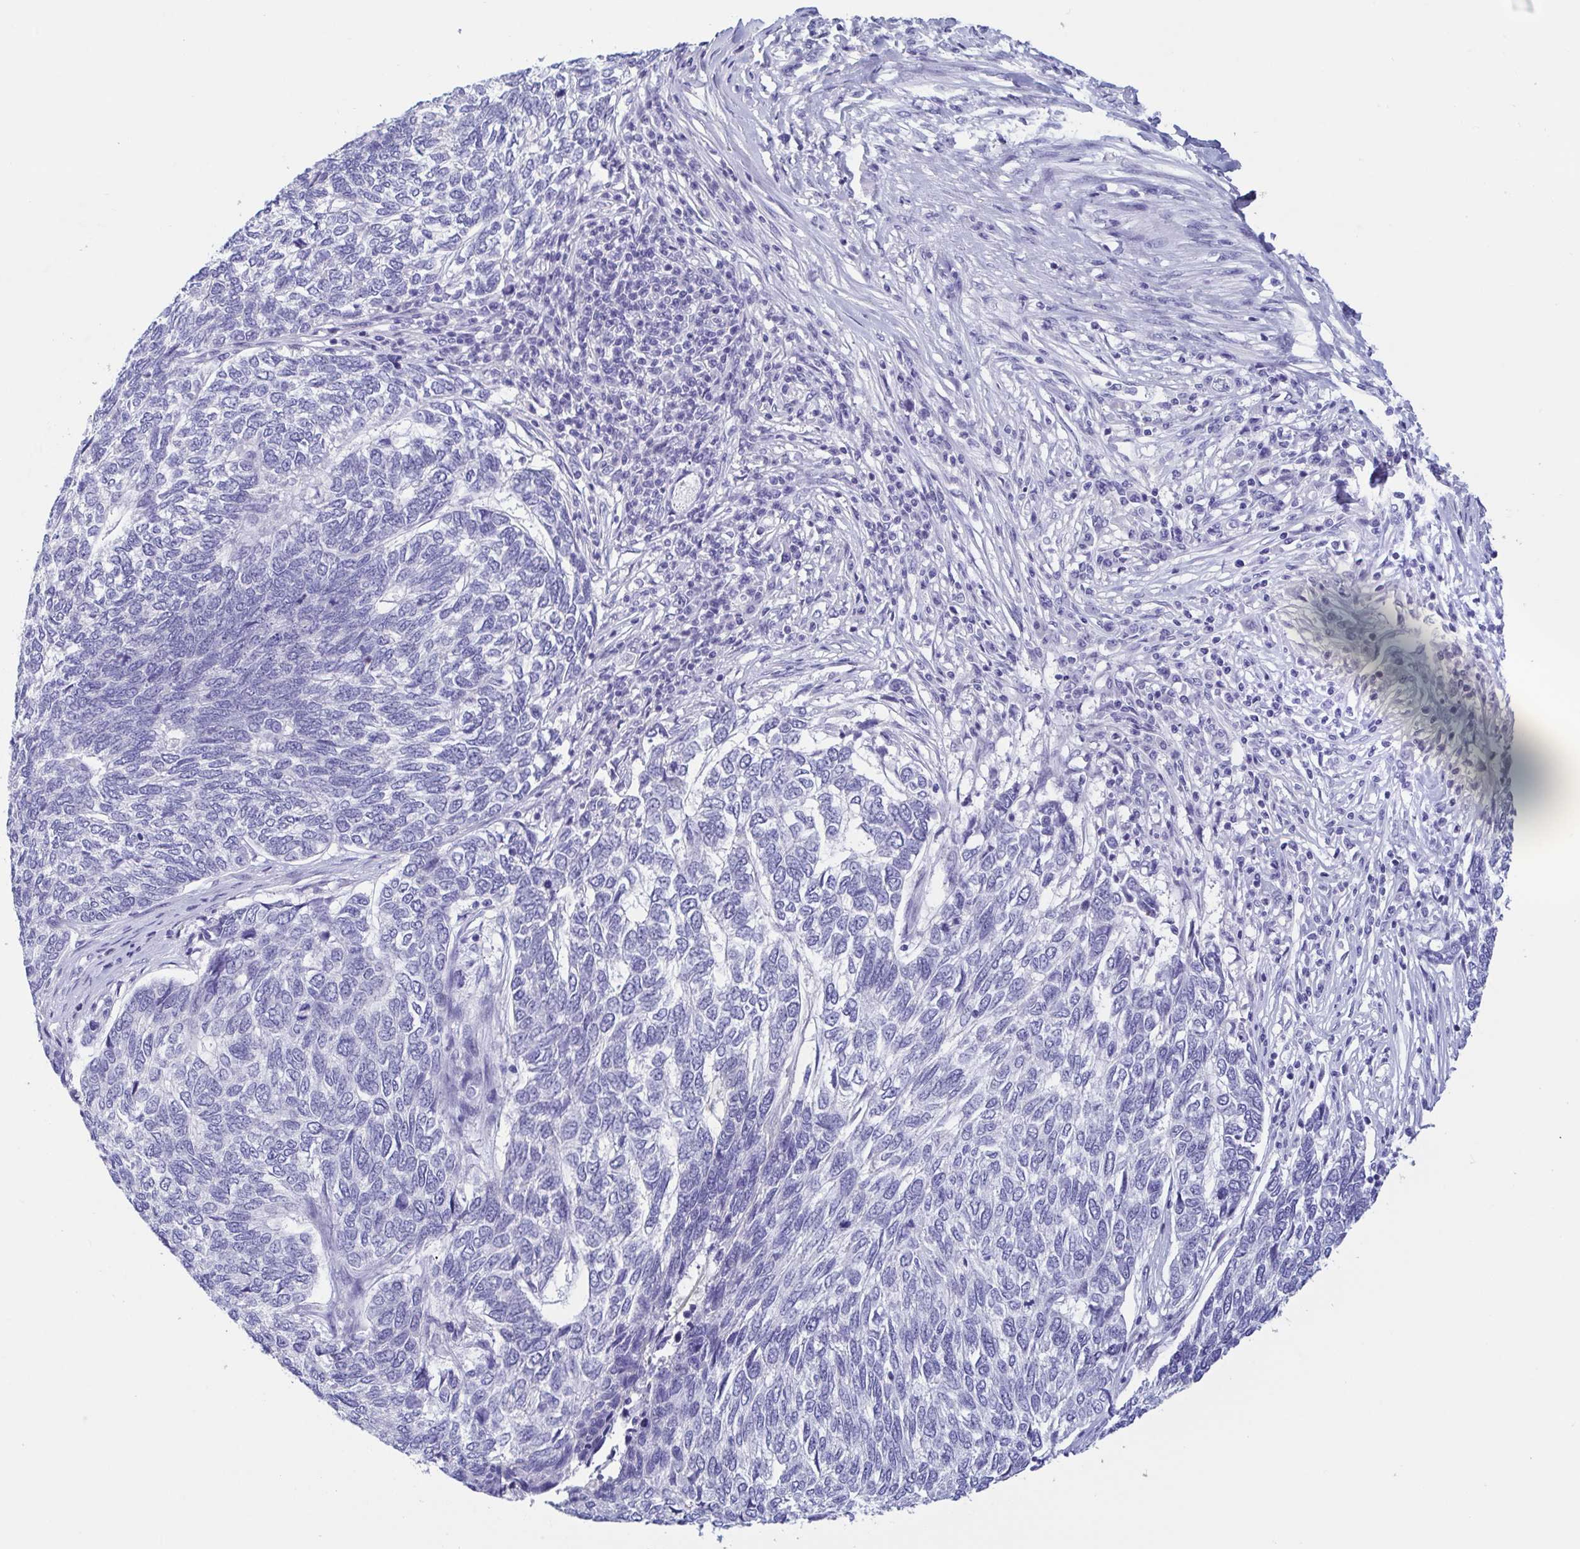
{"staining": {"intensity": "negative", "quantity": "none", "location": "none"}, "tissue": "skin cancer", "cell_type": "Tumor cells", "image_type": "cancer", "snomed": [{"axis": "morphology", "description": "Basal cell carcinoma"}, {"axis": "topography", "description": "Skin"}], "caption": "Micrograph shows no significant protein staining in tumor cells of skin basal cell carcinoma.", "gene": "TREH", "patient": {"sex": "female", "age": 65}}